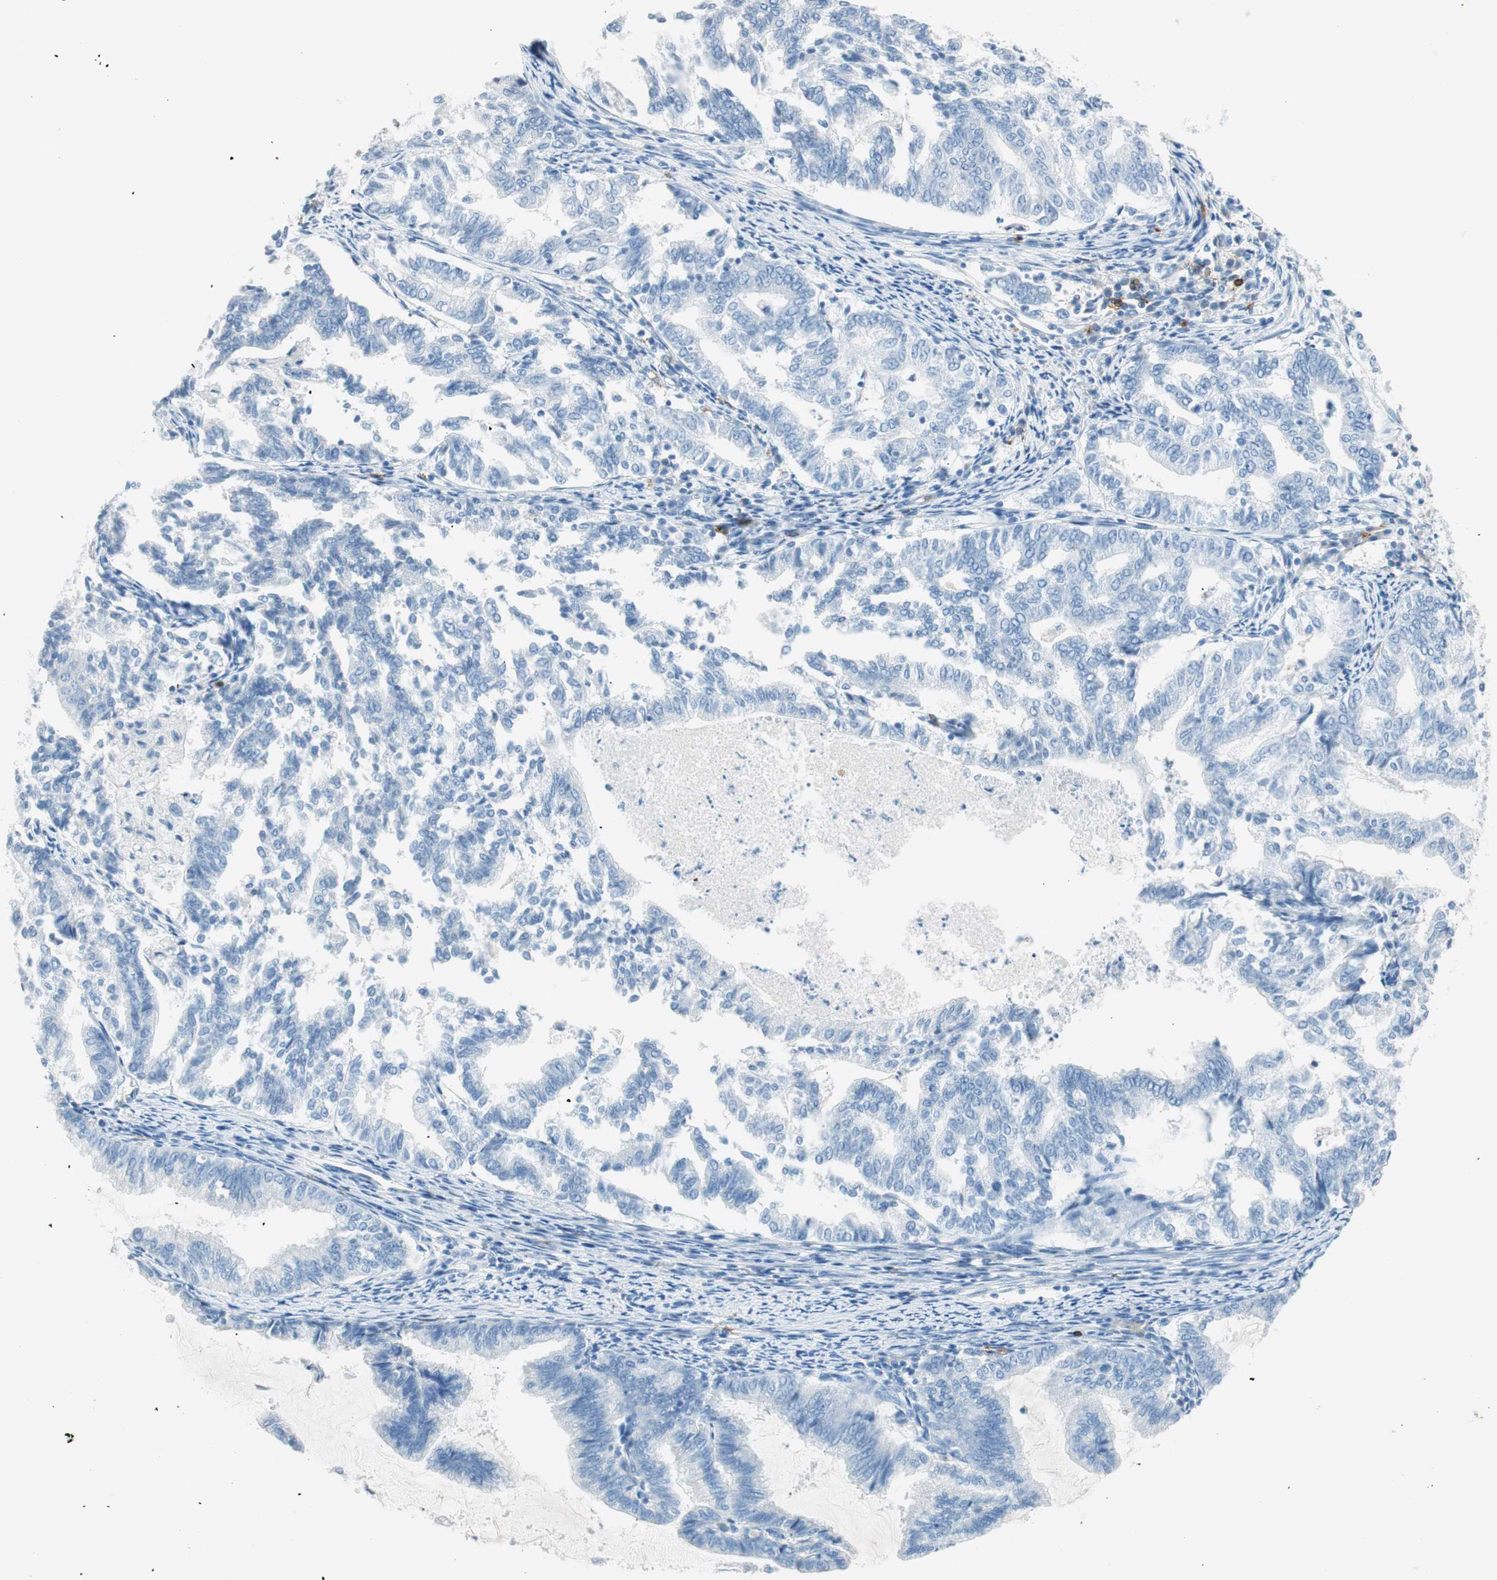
{"staining": {"intensity": "negative", "quantity": "none", "location": "none"}, "tissue": "endometrial cancer", "cell_type": "Tumor cells", "image_type": "cancer", "snomed": [{"axis": "morphology", "description": "Adenocarcinoma, NOS"}, {"axis": "topography", "description": "Endometrium"}], "caption": "Immunohistochemical staining of adenocarcinoma (endometrial) demonstrates no significant staining in tumor cells.", "gene": "TNFRSF13C", "patient": {"sex": "female", "age": 79}}